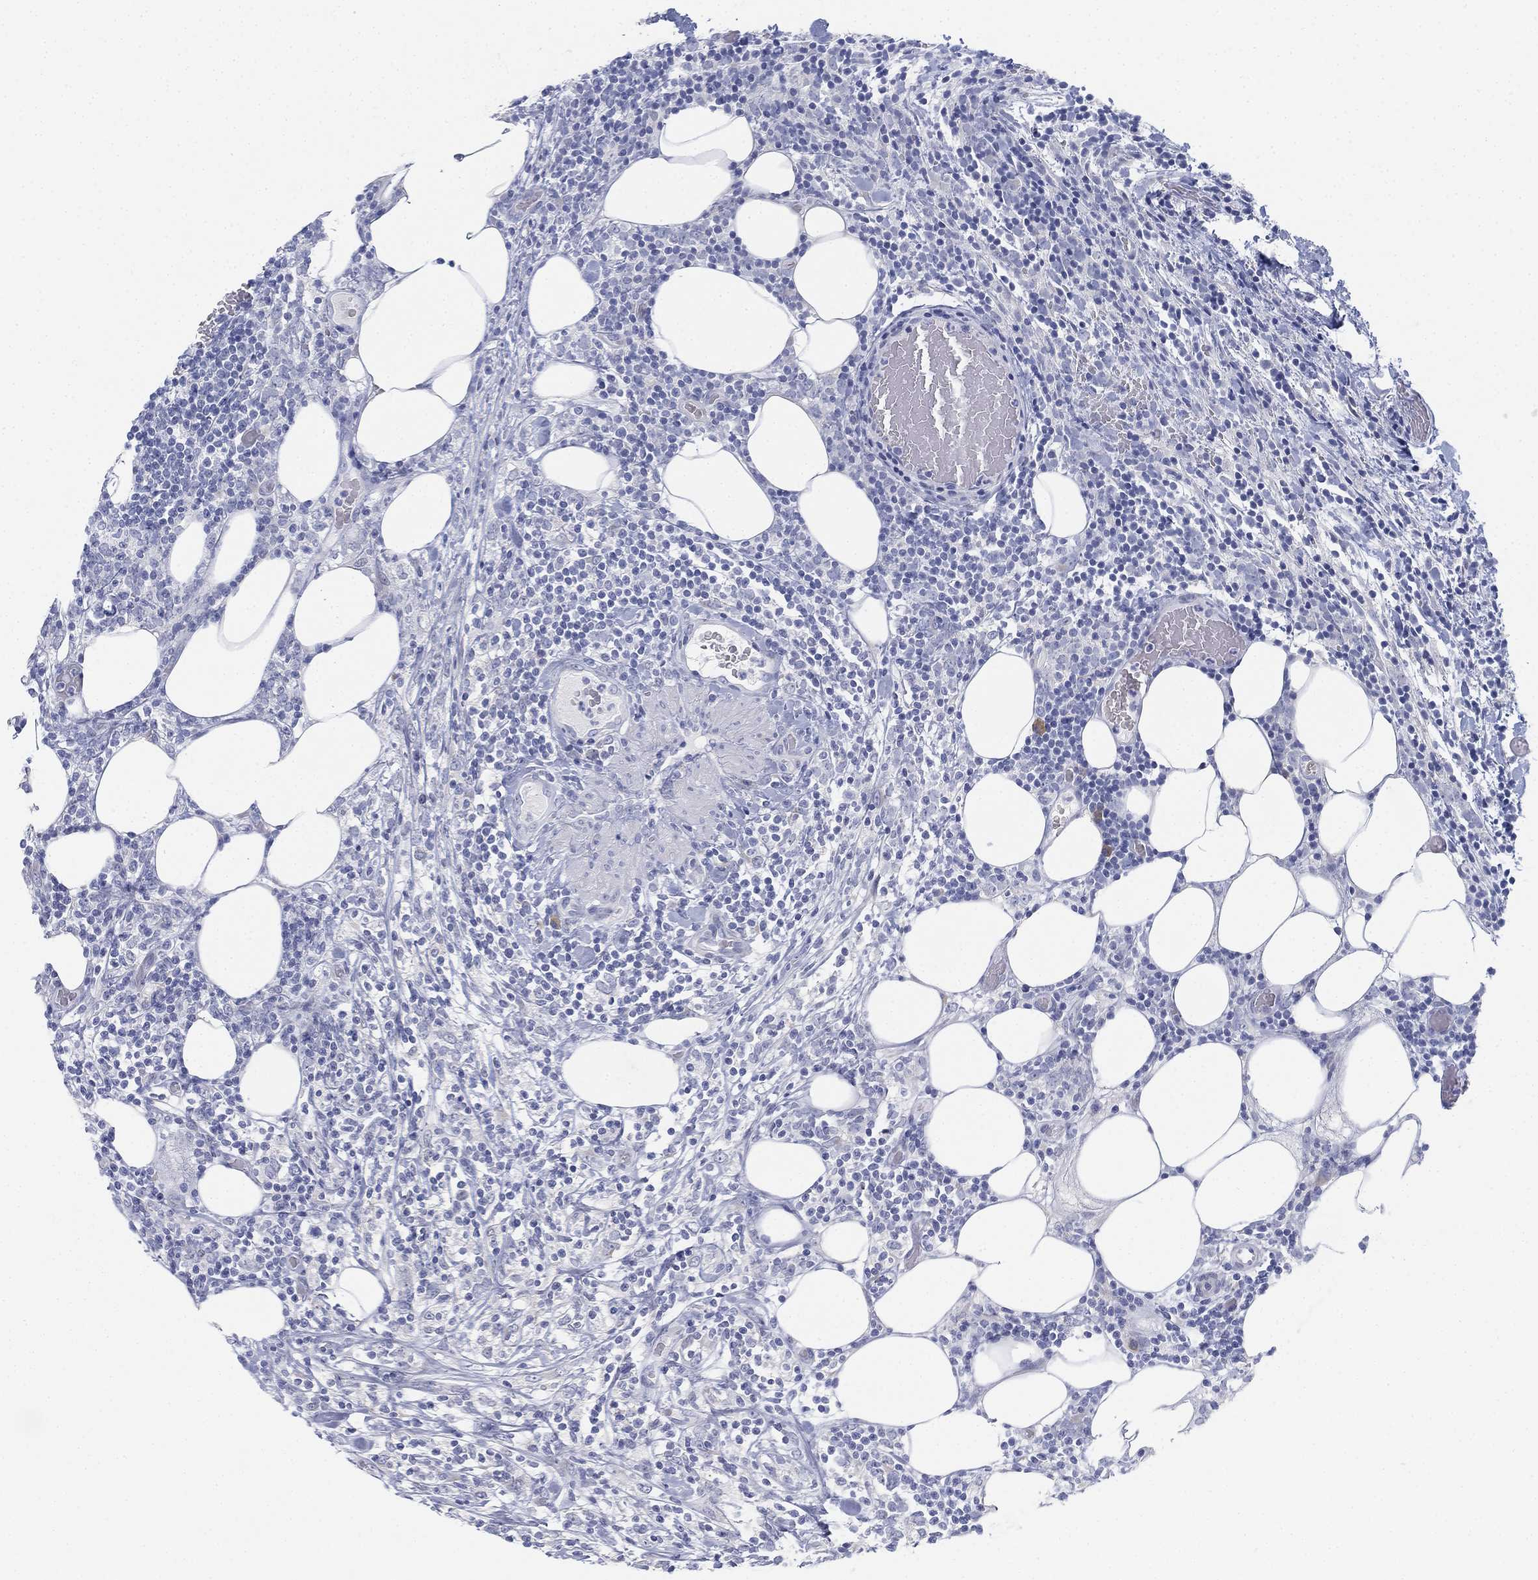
{"staining": {"intensity": "negative", "quantity": "none", "location": "none"}, "tissue": "lymphoma", "cell_type": "Tumor cells", "image_type": "cancer", "snomed": [{"axis": "morphology", "description": "Malignant lymphoma, non-Hodgkin's type, High grade"}, {"axis": "topography", "description": "Lymph node"}], "caption": "Tumor cells are negative for brown protein staining in lymphoma.", "gene": "GCNA", "patient": {"sex": "female", "age": 84}}